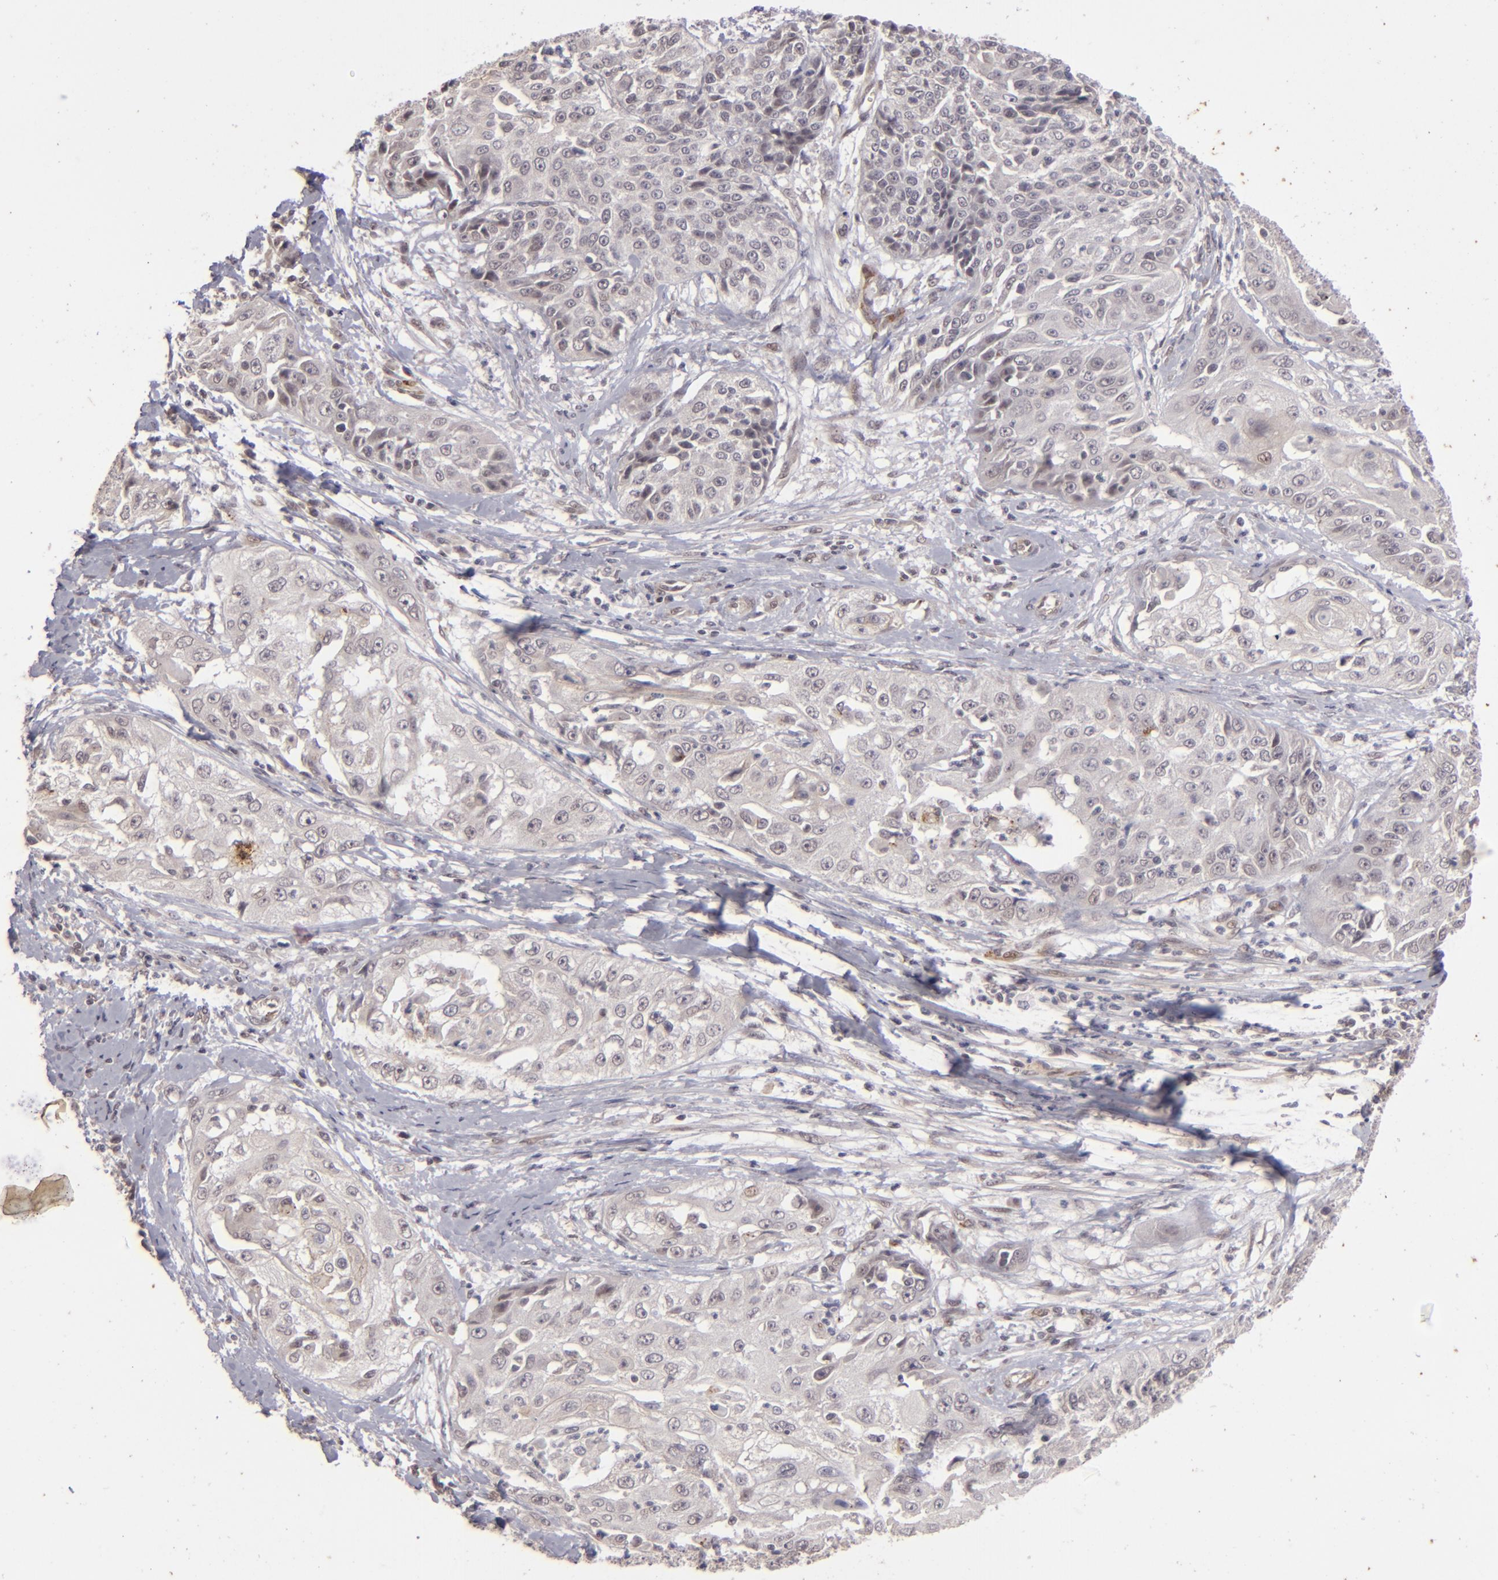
{"staining": {"intensity": "negative", "quantity": "none", "location": "none"}, "tissue": "cervical cancer", "cell_type": "Tumor cells", "image_type": "cancer", "snomed": [{"axis": "morphology", "description": "Squamous cell carcinoma, NOS"}, {"axis": "topography", "description": "Cervix"}], "caption": "A photomicrograph of cervical squamous cell carcinoma stained for a protein demonstrates no brown staining in tumor cells. (Brightfield microscopy of DAB (3,3'-diaminobenzidine) IHC at high magnification).", "gene": "DFFA", "patient": {"sex": "female", "age": 64}}